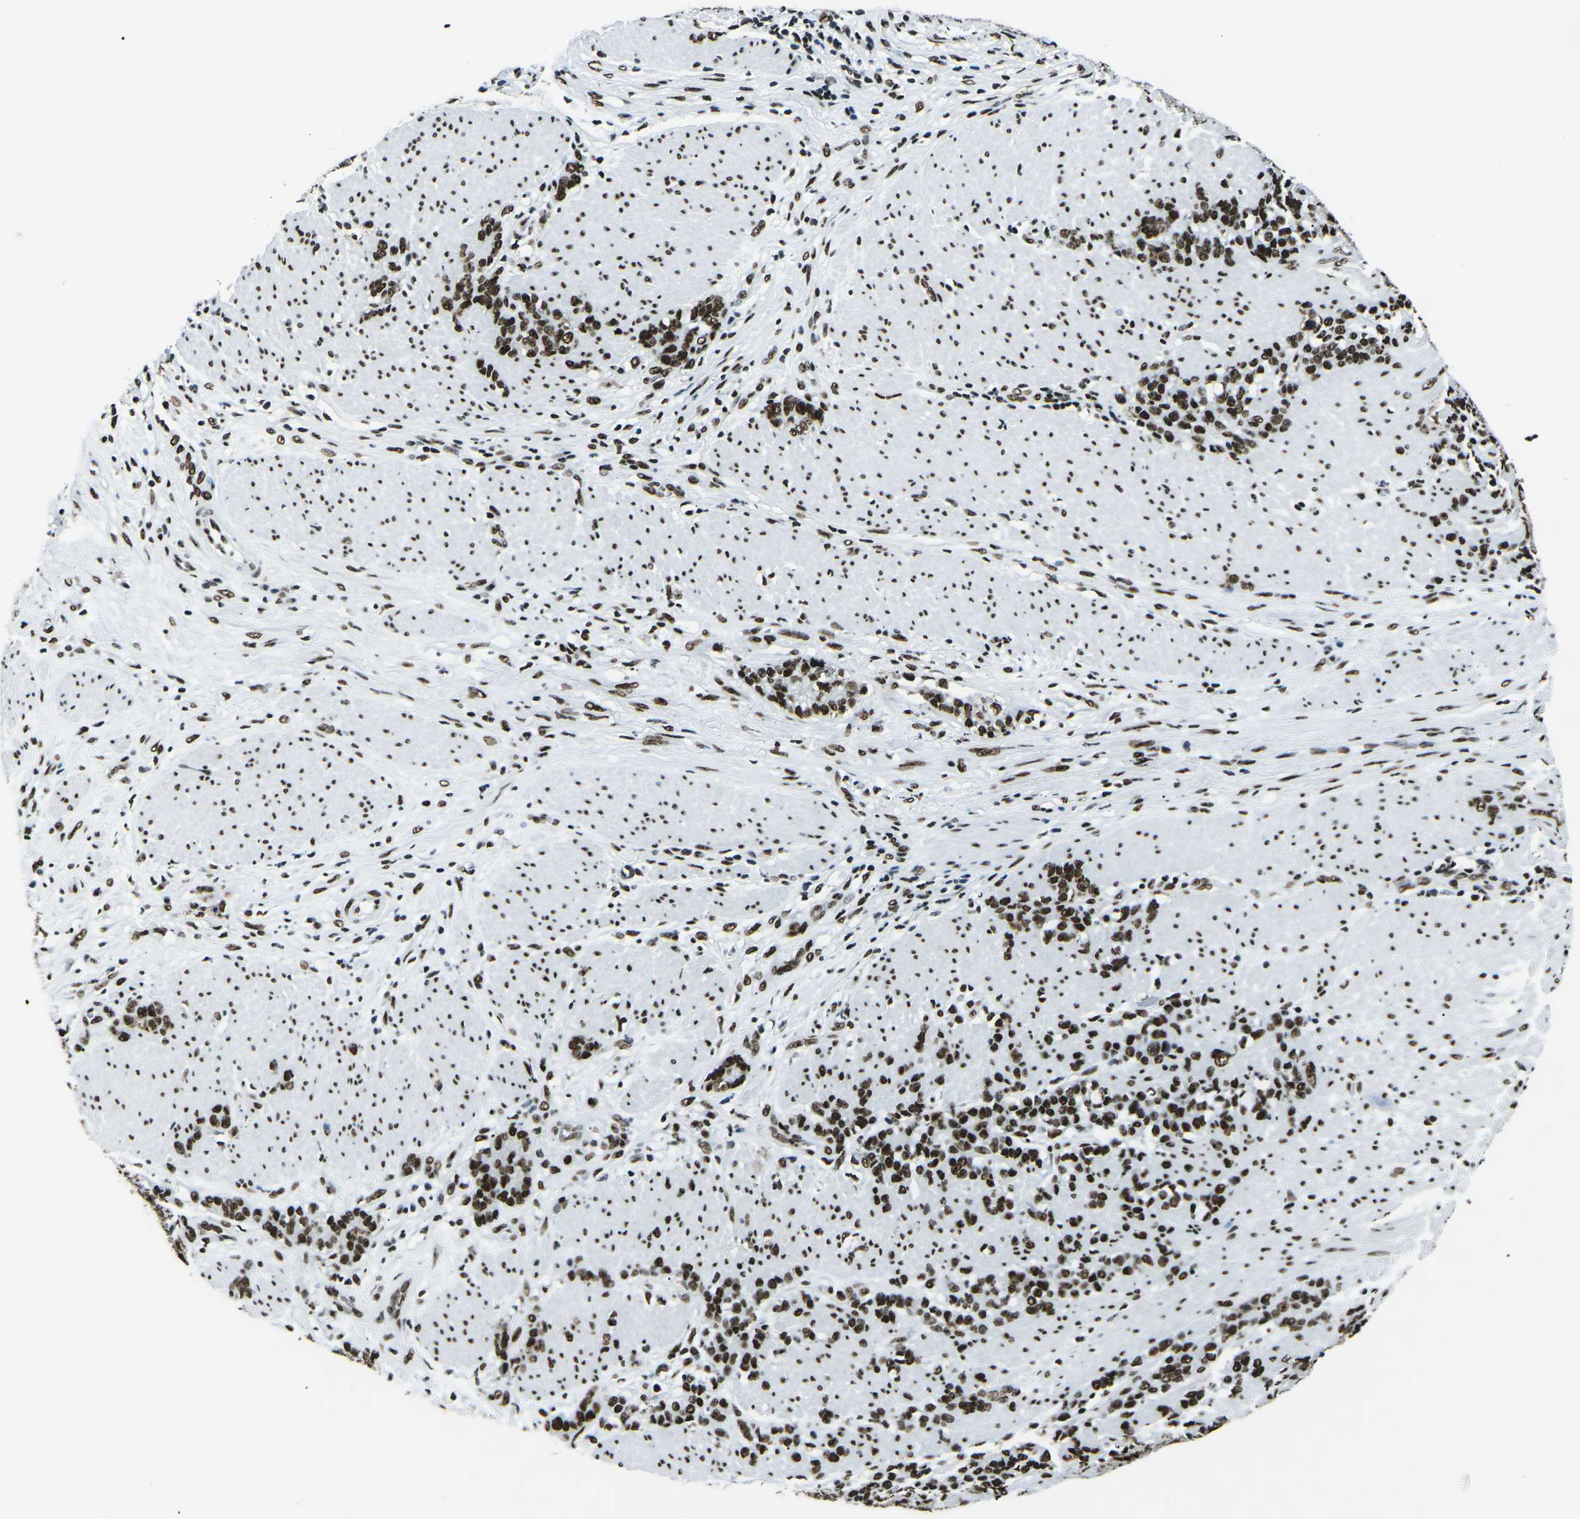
{"staining": {"intensity": "strong", "quantity": ">75%", "location": "nuclear"}, "tissue": "stomach cancer", "cell_type": "Tumor cells", "image_type": "cancer", "snomed": [{"axis": "morphology", "description": "Adenocarcinoma, NOS"}, {"axis": "topography", "description": "Stomach, lower"}], "caption": "Stomach cancer stained with a brown dye demonstrates strong nuclear positive staining in about >75% of tumor cells.", "gene": "HNRNPL", "patient": {"sex": "male", "age": 88}}